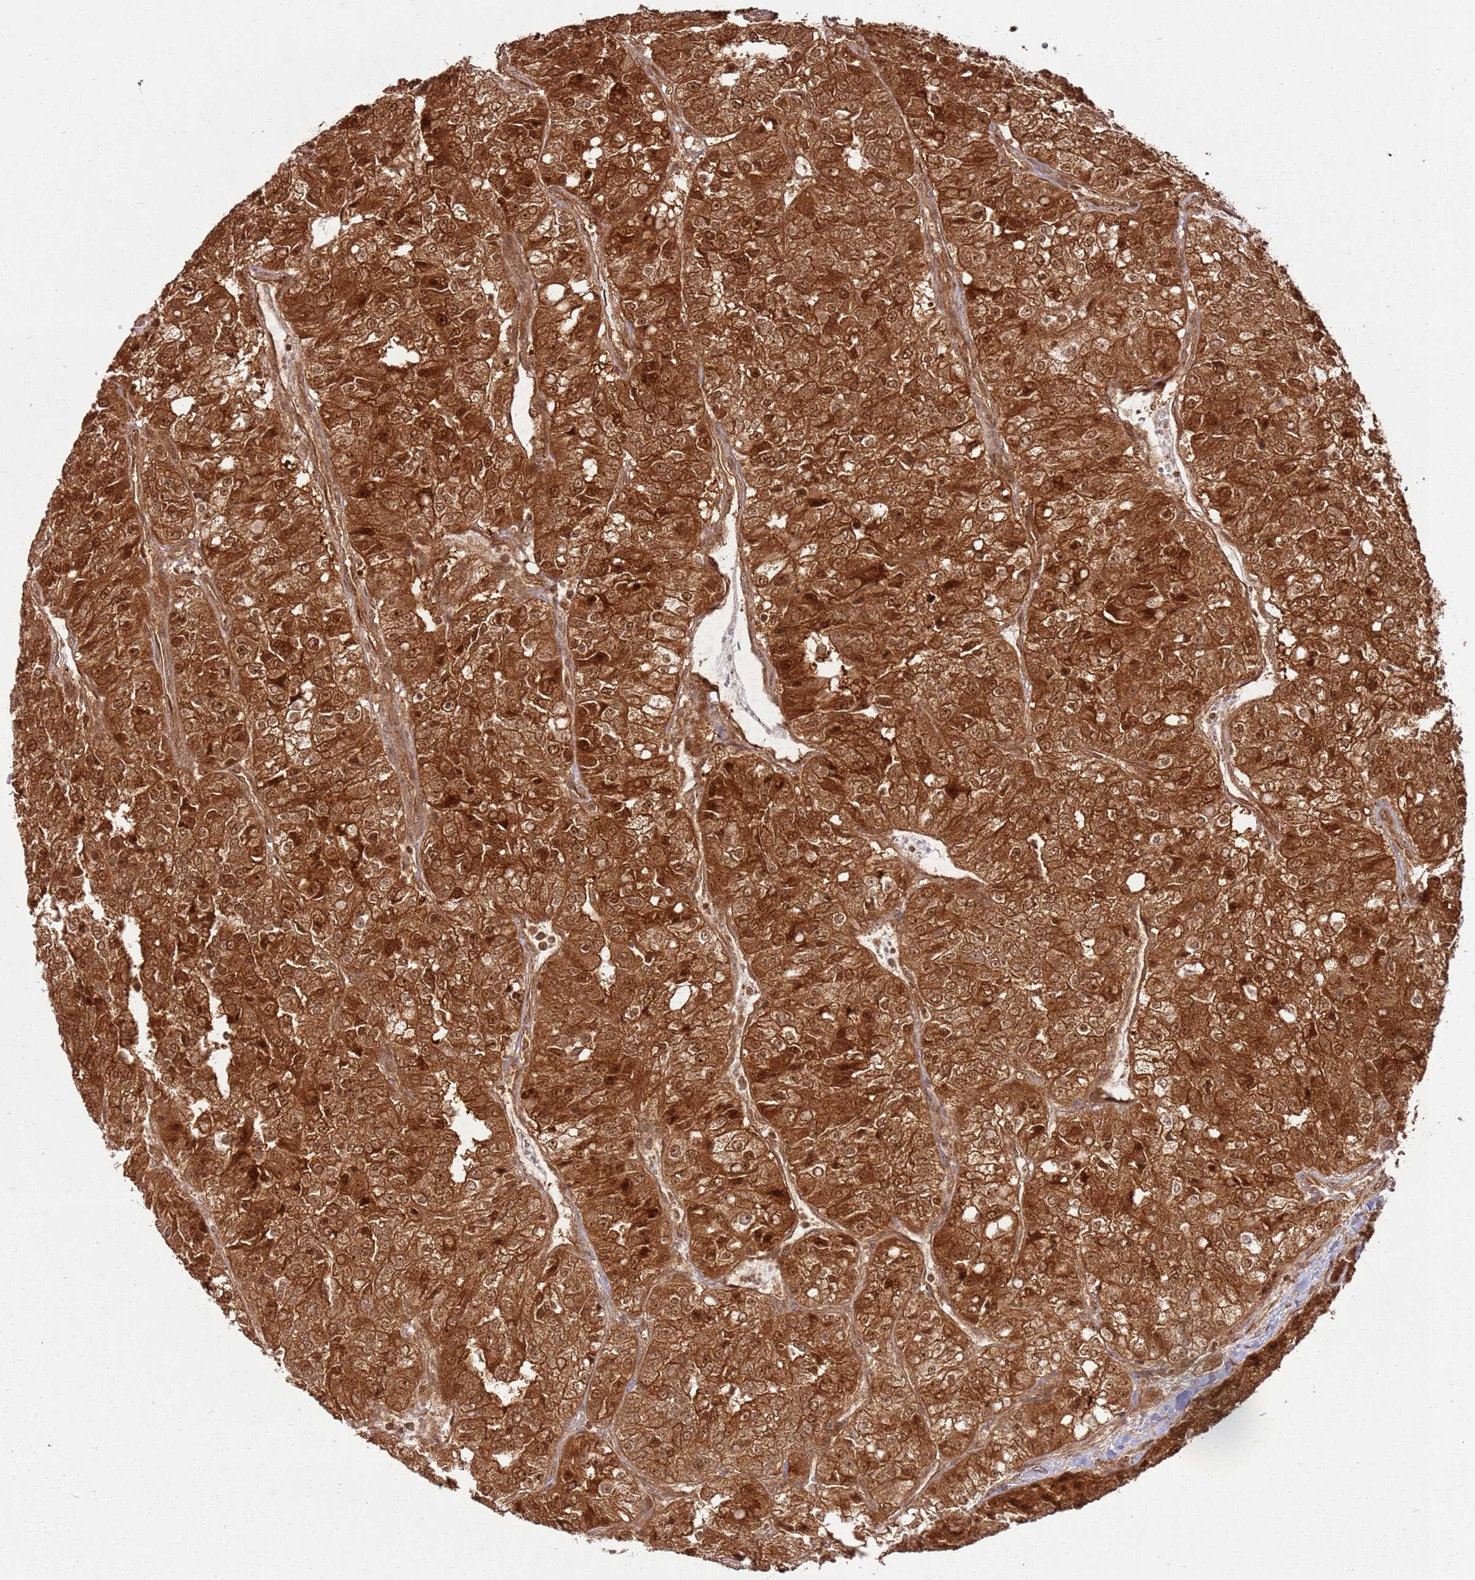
{"staining": {"intensity": "strong", "quantity": ">75%", "location": "cytoplasmic/membranous,nuclear"}, "tissue": "renal cancer", "cell_type": "Tumor cells", "image_type": "cancer", "snomed": [{"axis": "morphology", "description": "Adenocarcinoma, NOS"}, {"axis": "topography", "description": "Kidney"}], "caption": "Renal cancer stained for a protein (brown) exhibits strong cytoplasmic/membranous and nuclear positive expression in about >75% of tumor cells.", "gene": "TBC1D13", "patient": {"sex": "female", "age": 63}}